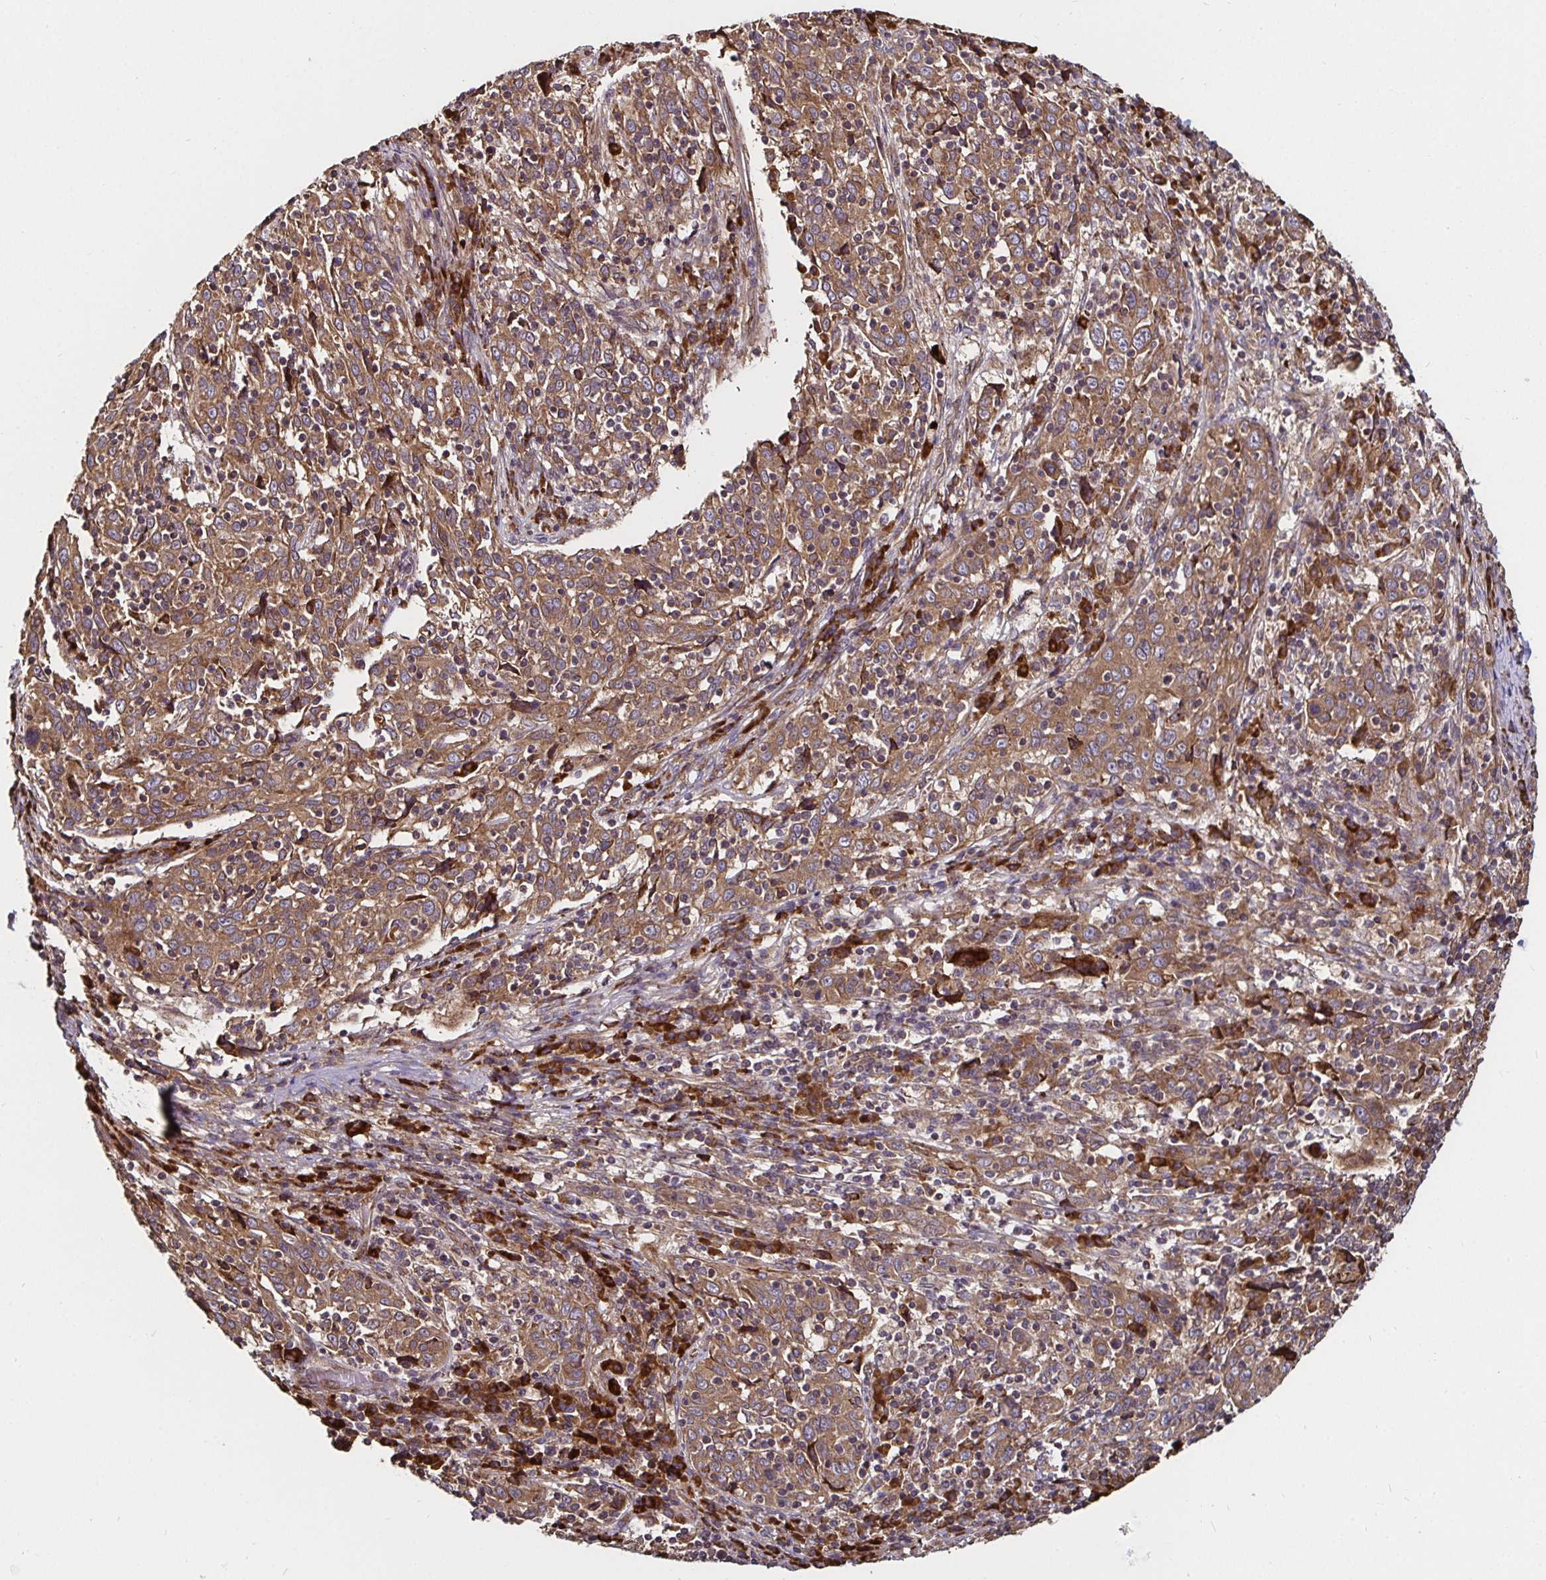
{"staining": {"intensity": "moderate", "quantity": ">75%", "location": "cytoplasmic/membranous"}, "tissue": "cervical cancer", "cell_type": "Tumor cells", "image_type": "cancer", "snomed": [{"axis": "morphology", "description": "Squamous cell carcinoma, NOS"}, {"axis": "topography", "description": "Cervix"}], "caption": "Protein expression analysis of squamous cell carcinoma (cervical) displays moderate cytoplasmic/membranous staining in approximately >75% of tumor cells.", "gene": "MLST8", "patient": {"sex": "female", "age": 46}}